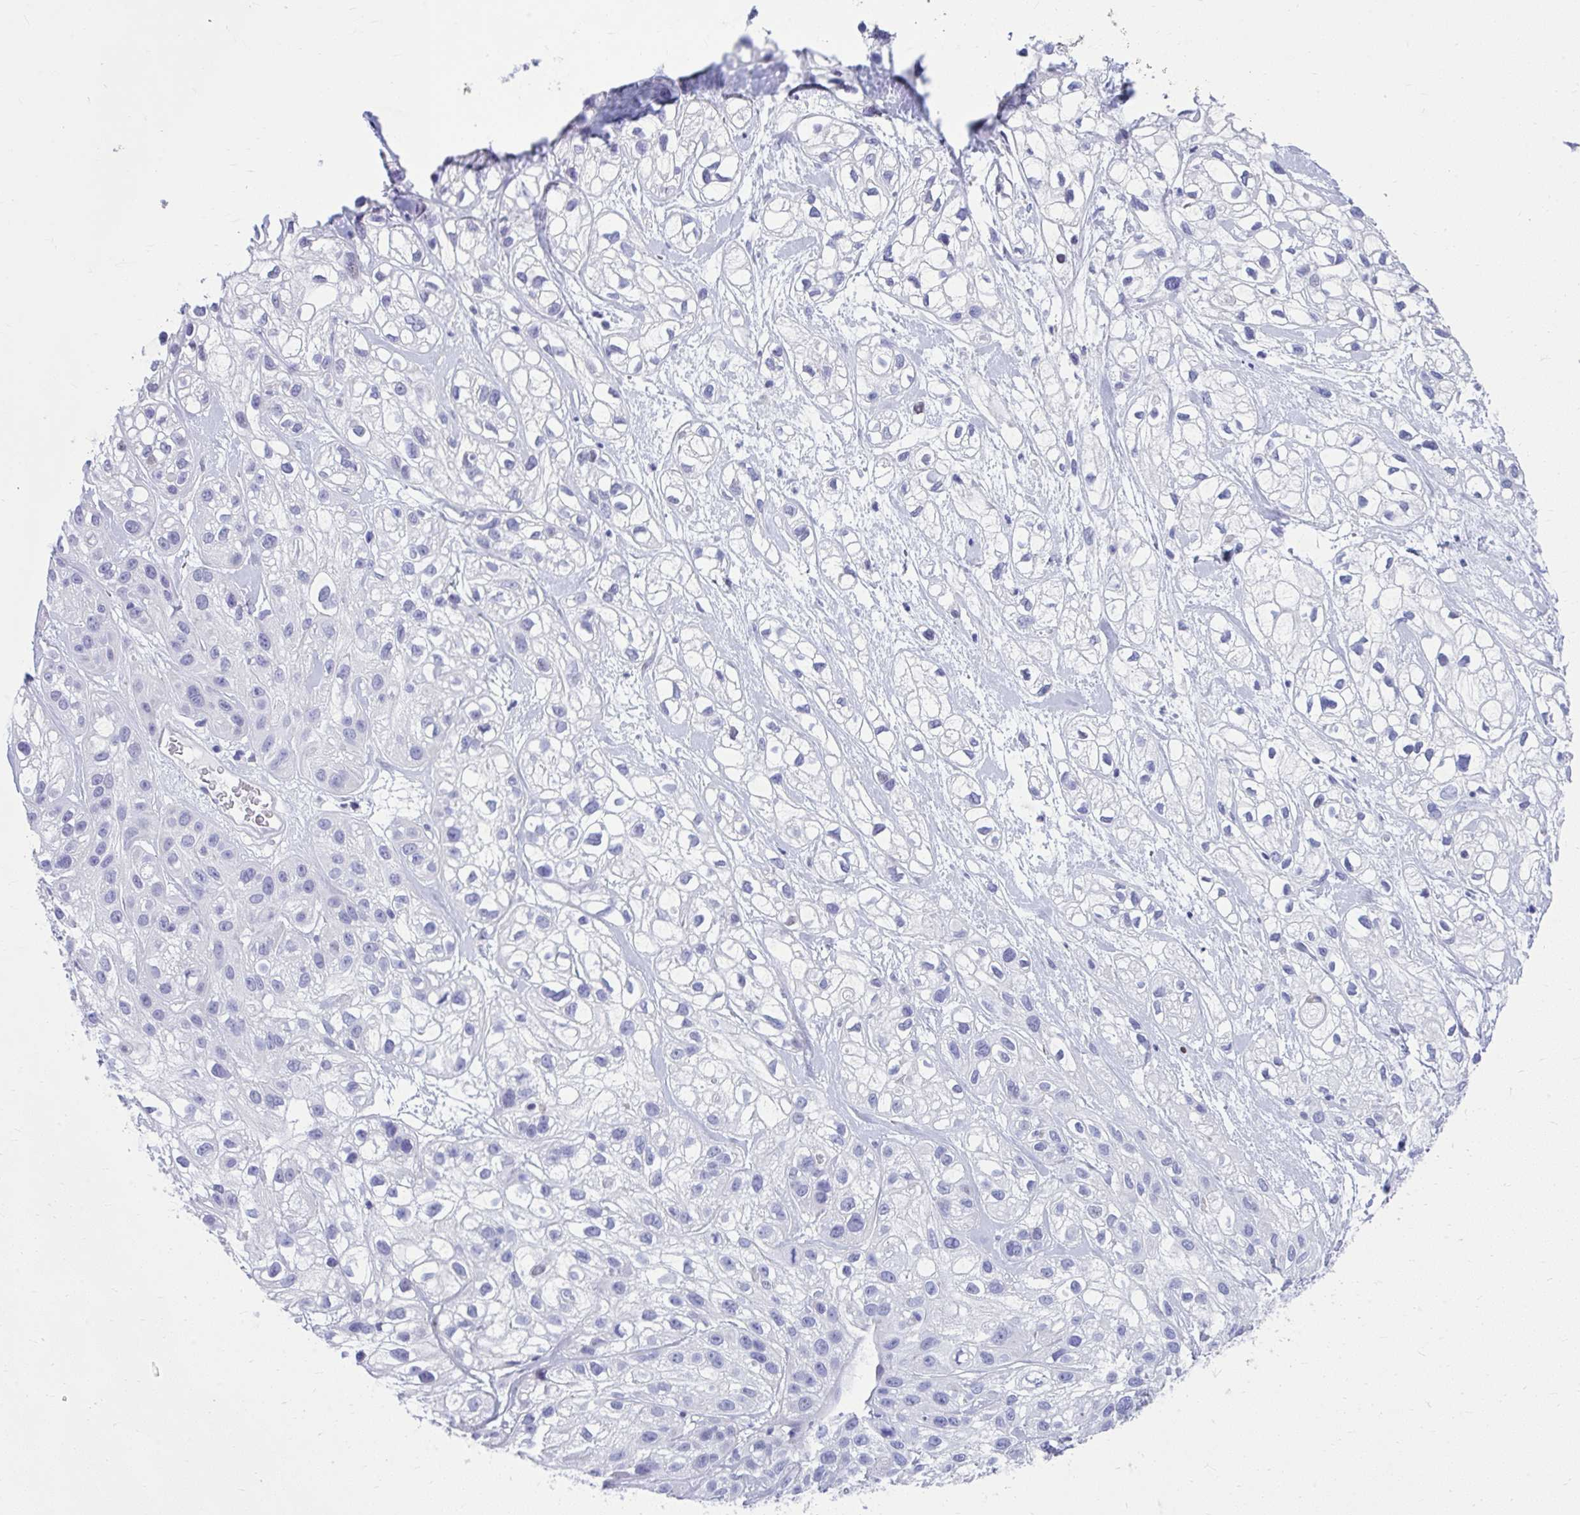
{"staining": {"intensity": "negative", "quantity": "none", "location": "none"}, "tissue": "skin cancer", "cell_type": "Tumor cells", "image_type": "cancer", "snomed": [{"axis": "morphology", "description": "Squamous cell carcinoma, NOS"}, {"axis": "topography", "description": "Skin"}], "caption": "DAB (3,3'-diaminobenzidine) immunohistochemical staining of human skin cancer demonstrates no significant expression in tumor cells. Brightfield microscopy of immunohistochemistry (IHC) stained with DAB (brown) and hematoxylin (blue), captured at high magnification.", "gene": "ISL1", "patient": {"sex": "male", "age": 82}}